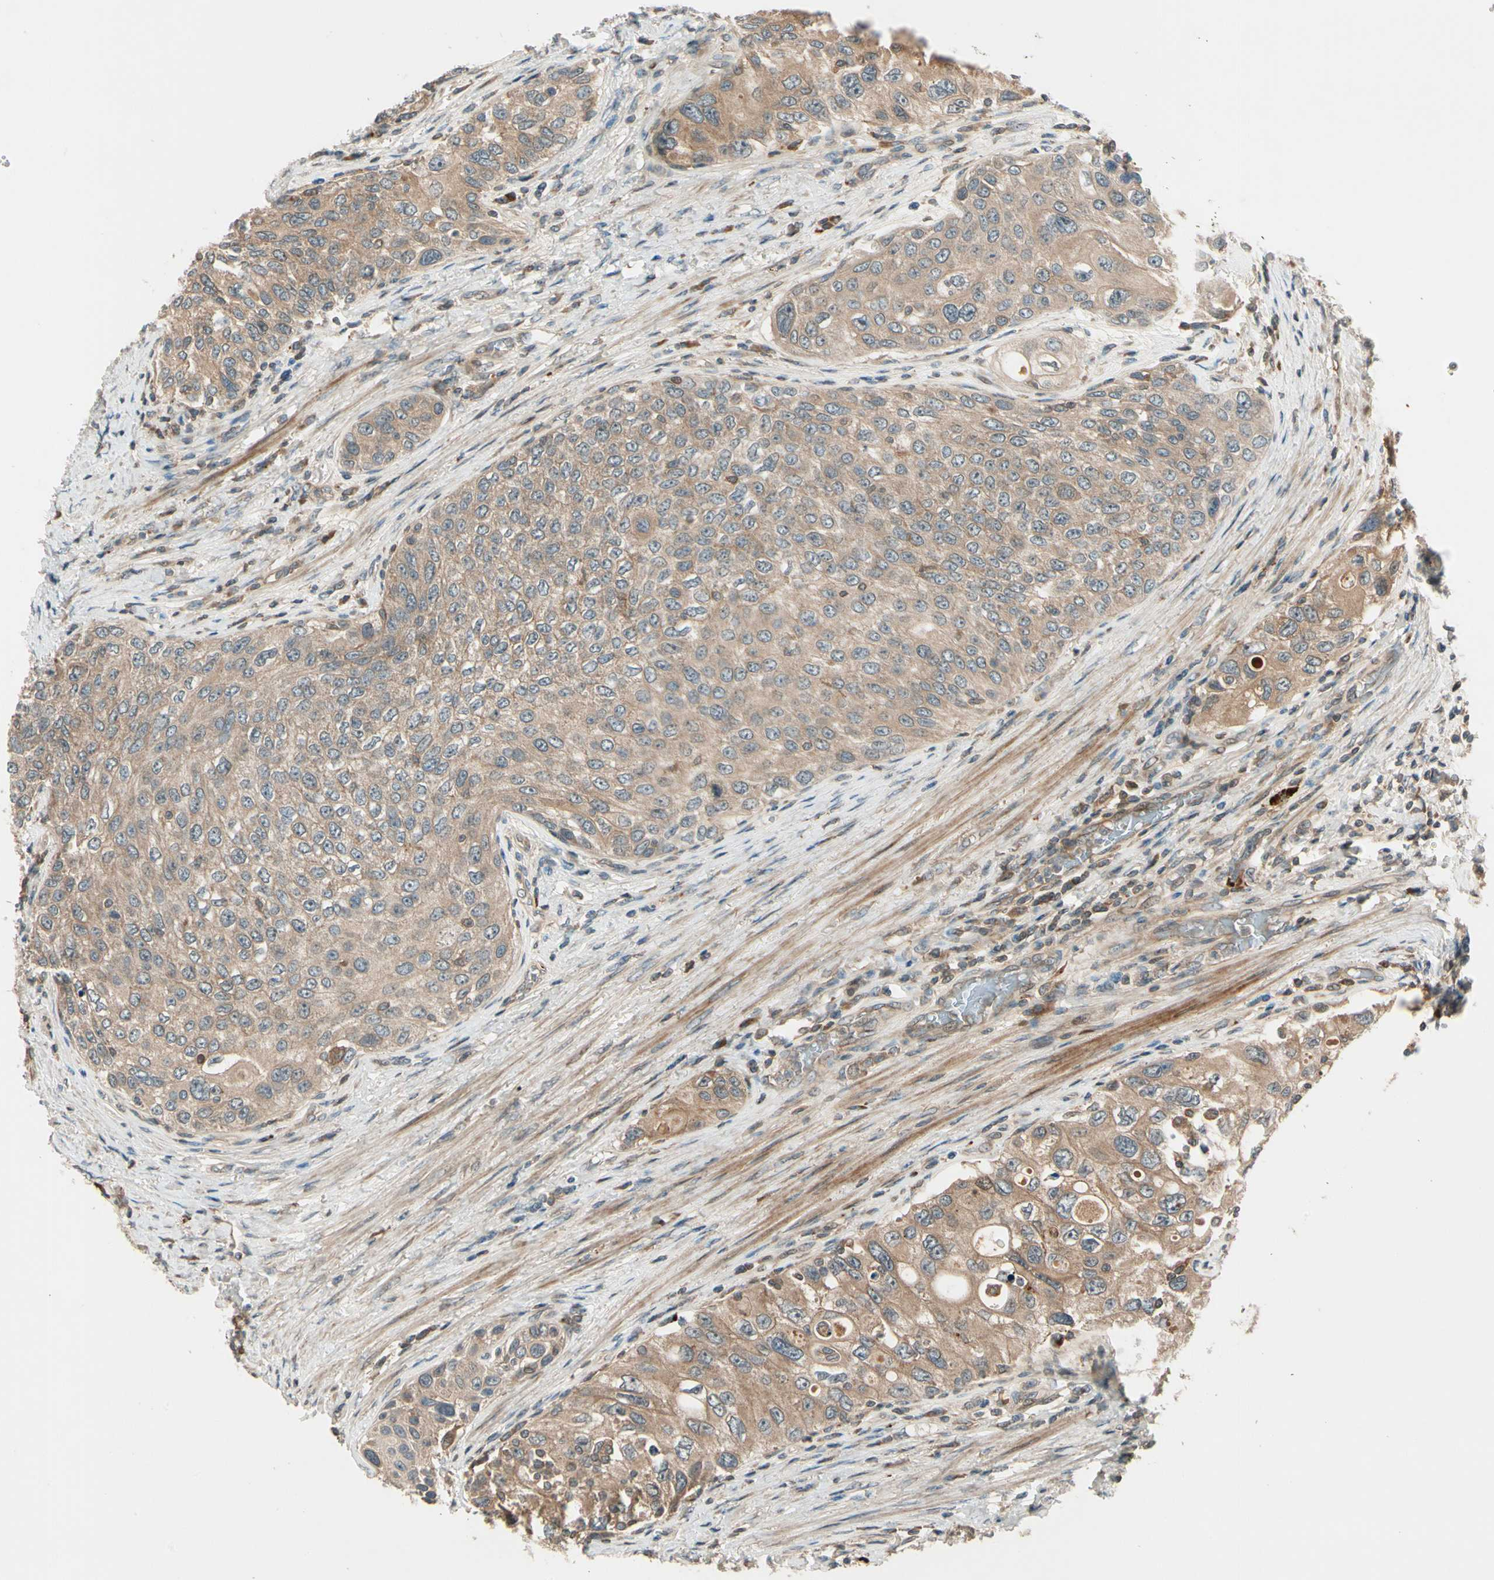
{"staining": {"intensity": "weak", "quantity": ">75%", "location": "cytoplasmic/membranous"}, "tissue": "urothelial cancer", "cell_type": "Tumor cells", "image_type": "cancer", "snomed": [{"axis": "morphology", "description": "Urothelial carcinoma, High grade"}, {"axis": "topography", "description": "Urinary bladder"}], "caption": "A histopathology image of urothelial cancer stained for a protein exhibits weak cytoplasmic/membranous brown staining in tumor cells.", "gene": "ACVR1C", "patient": {"sex": "female", "age": 56}}